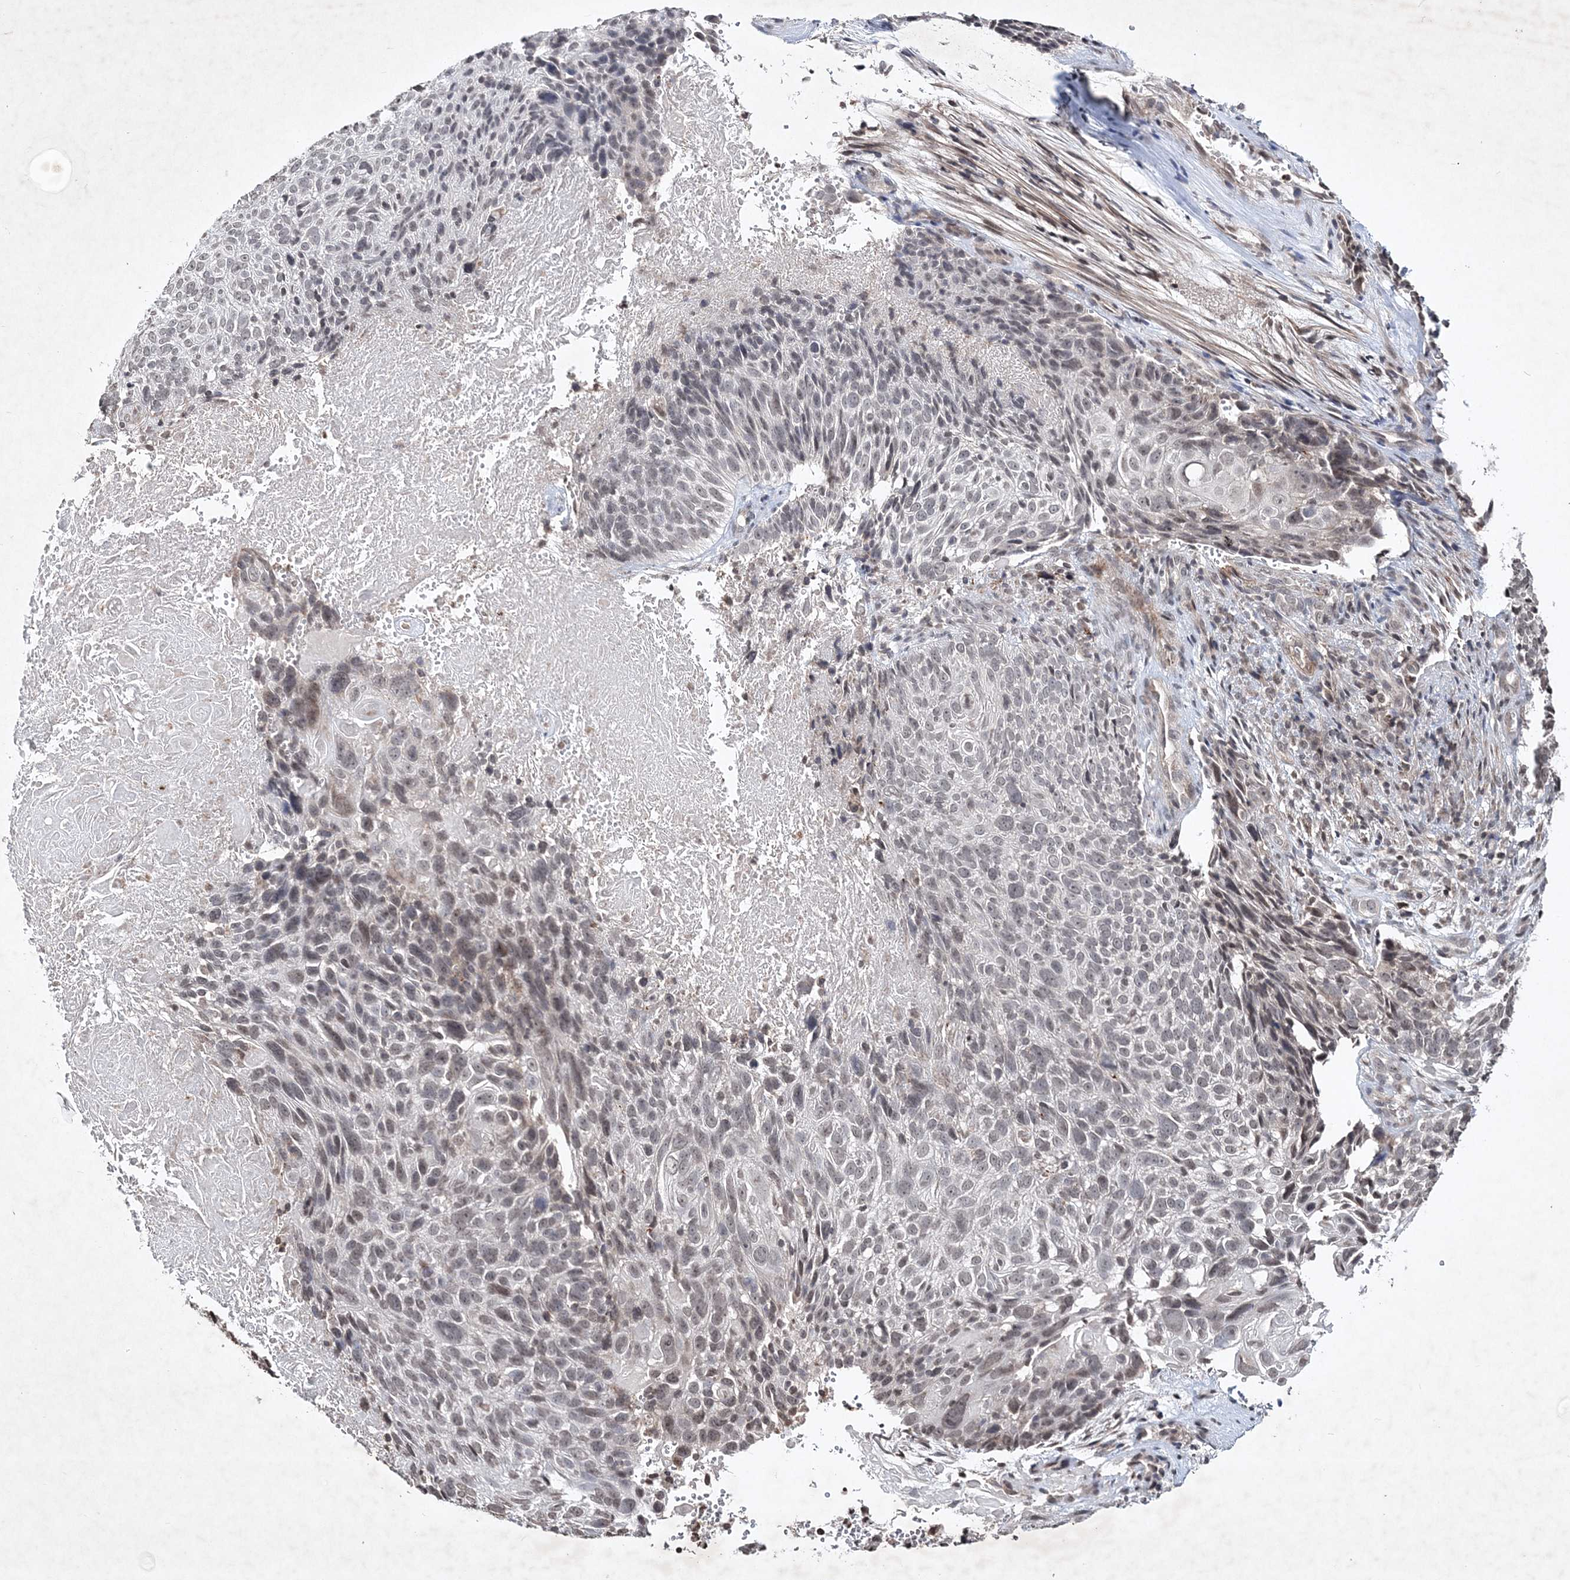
{"staining": {"intensity": "weak", "quantity": "25%-75%", "location": "nuclear"}, "tissue": "cervical cancer", "cell_type": "Tumor cells", "image_type": "cancer", "snomed": [{"axis": "morphology", "description": "Squamous cell carcinoma, NOS"}, {"axis": "topography", "description": "Cervix"}], "caption": "Immunohistochemical staining of human cervical squamous cell carcinoma displays low levels of weak nuclear staining in approximately 25%-75% of tumor cells.", "gene": "SOWAHB", "patient": {"sex": "female", "age": 74}}